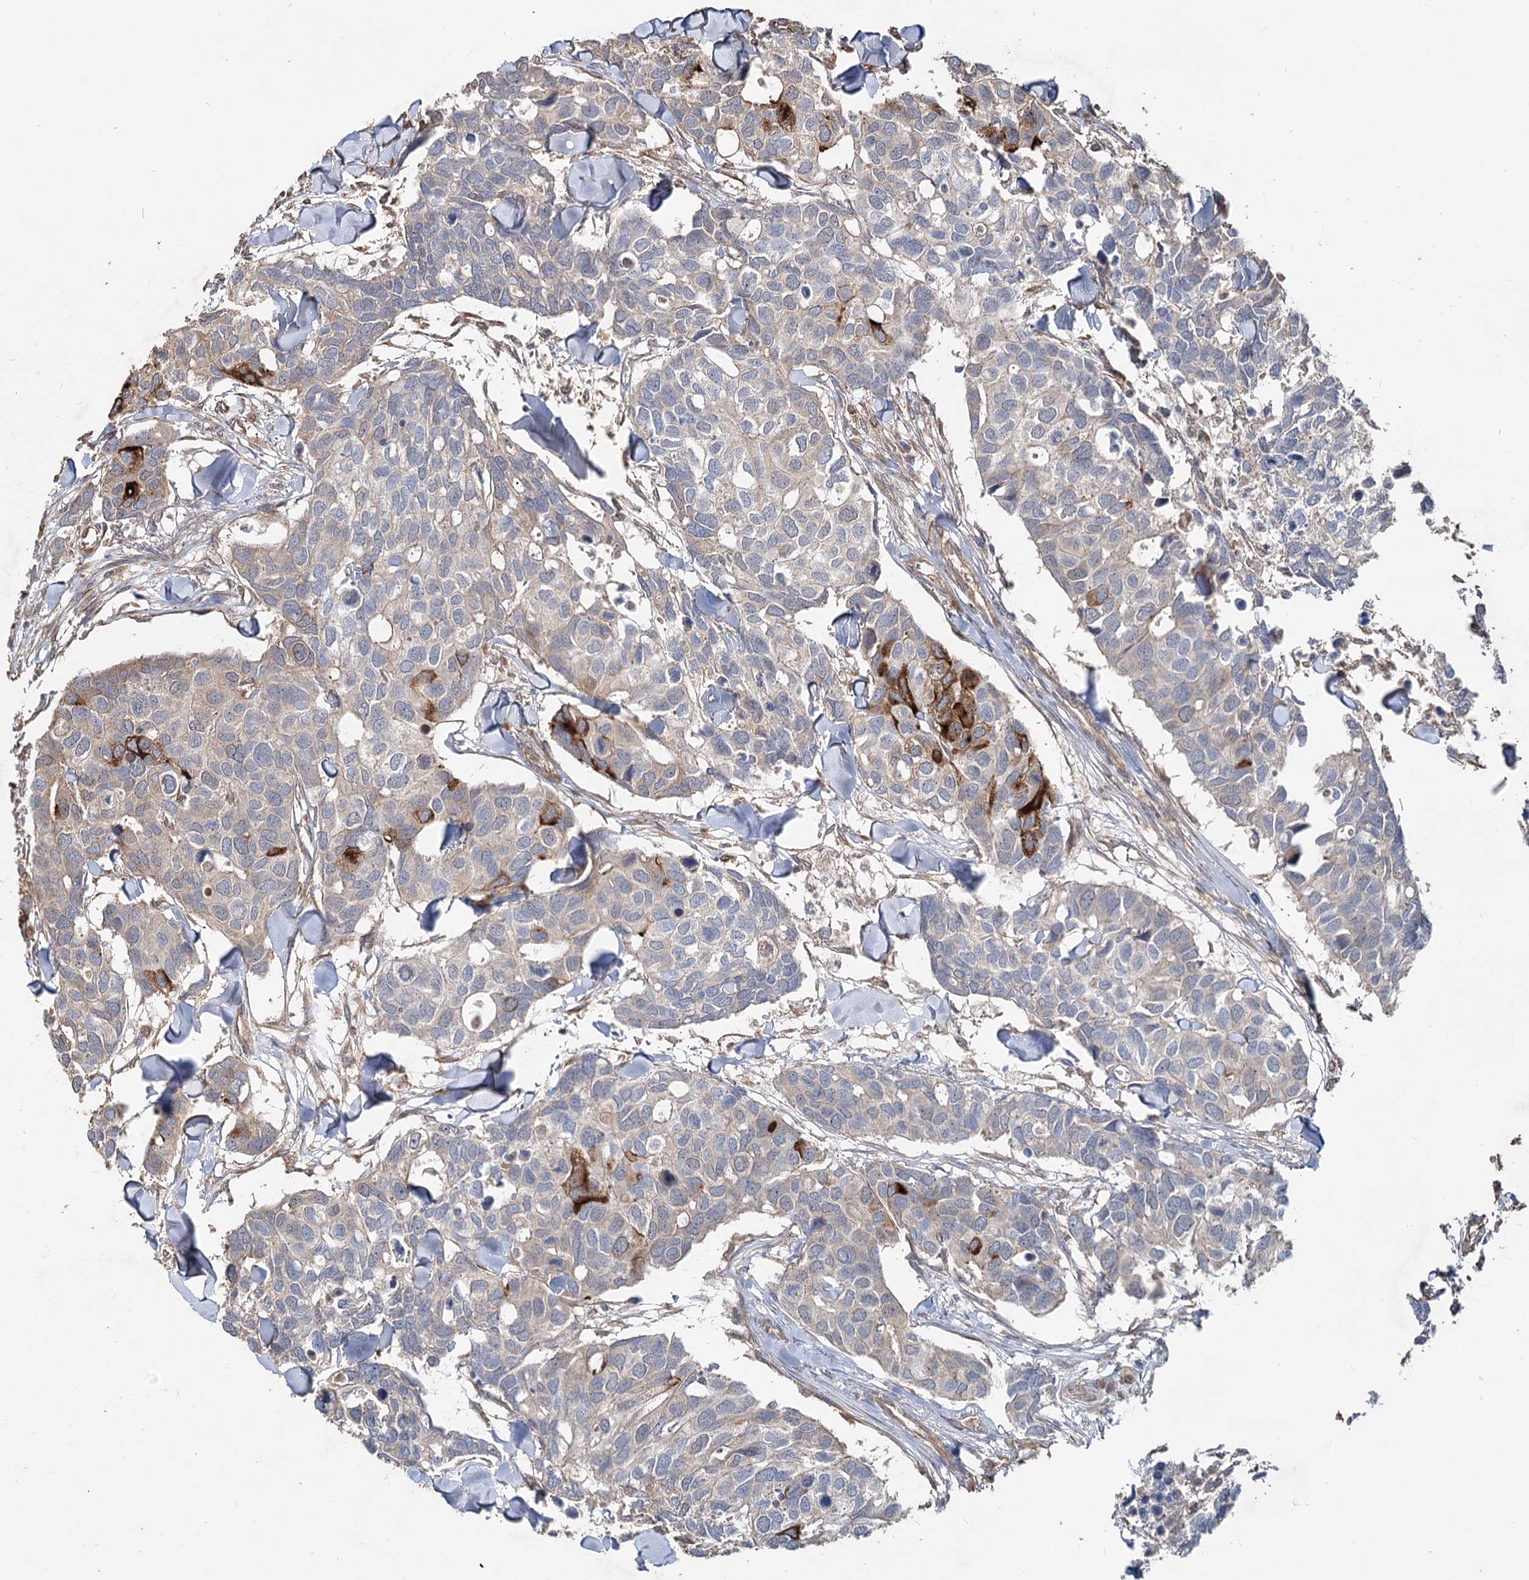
{"staining": {"intensity": "moderate", "quantity": "<25%", "location": "cytoplasmic/membranous"}, "tissue": "breast cancer", "cell_type": "Tumor cells", "image_type": "cancer", "snomed": [{"axis": "morphology", "description": "Duct carcinoma"}, {"axis": "topography", "description": "Breast"}], "caption": "Breast cancer (invasive ductal carcinoma) tissue displays moderate cytoplasmic/membranous positivity in about <25% of tumor cells, visualized by immunohistochemistry.", "gene": "SPART", "patient": {"sex": "female", "age": 83}}